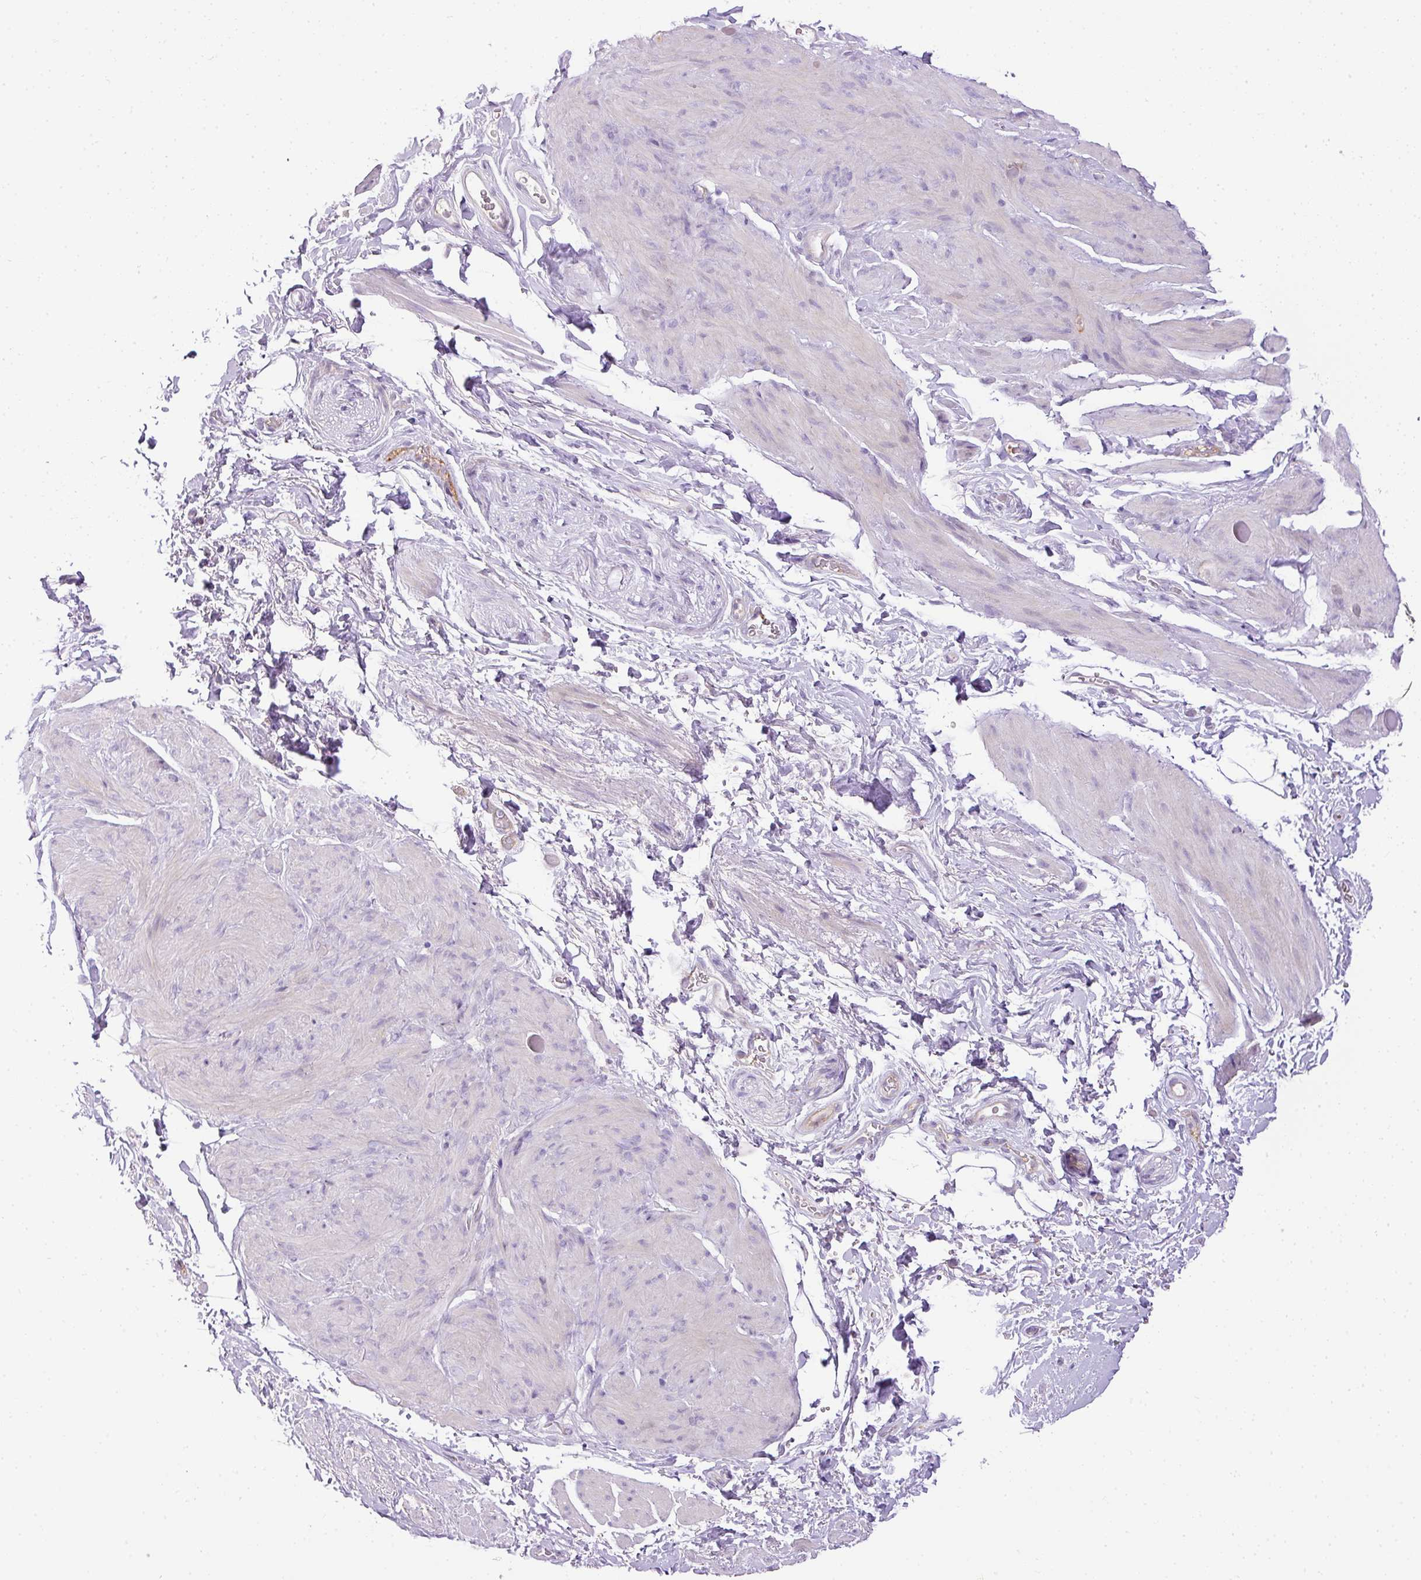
{"staining": {"intensity": "negative", "quantity": "none", "location": "none"}, "tissue": "smooth muscle", "cell_type": "Smooth muscle cells", "image_type": "normal", "snomed": [{"axis": "morphology", "description": "Normal tissue, NOS"}, {"axis": "topography", "description": "Smooth muscle"}, {"axis": "topography", "description": "Peripheral nerve tissue"}], "caption": "DAB (3,3'-diaminobenzidine) immunohistochemical staining of normal human smooth muscle shows no significant expression in smooth muscle cells.", "gene": "HOXC13", "patient": {"sex": "male", "age": 69}}